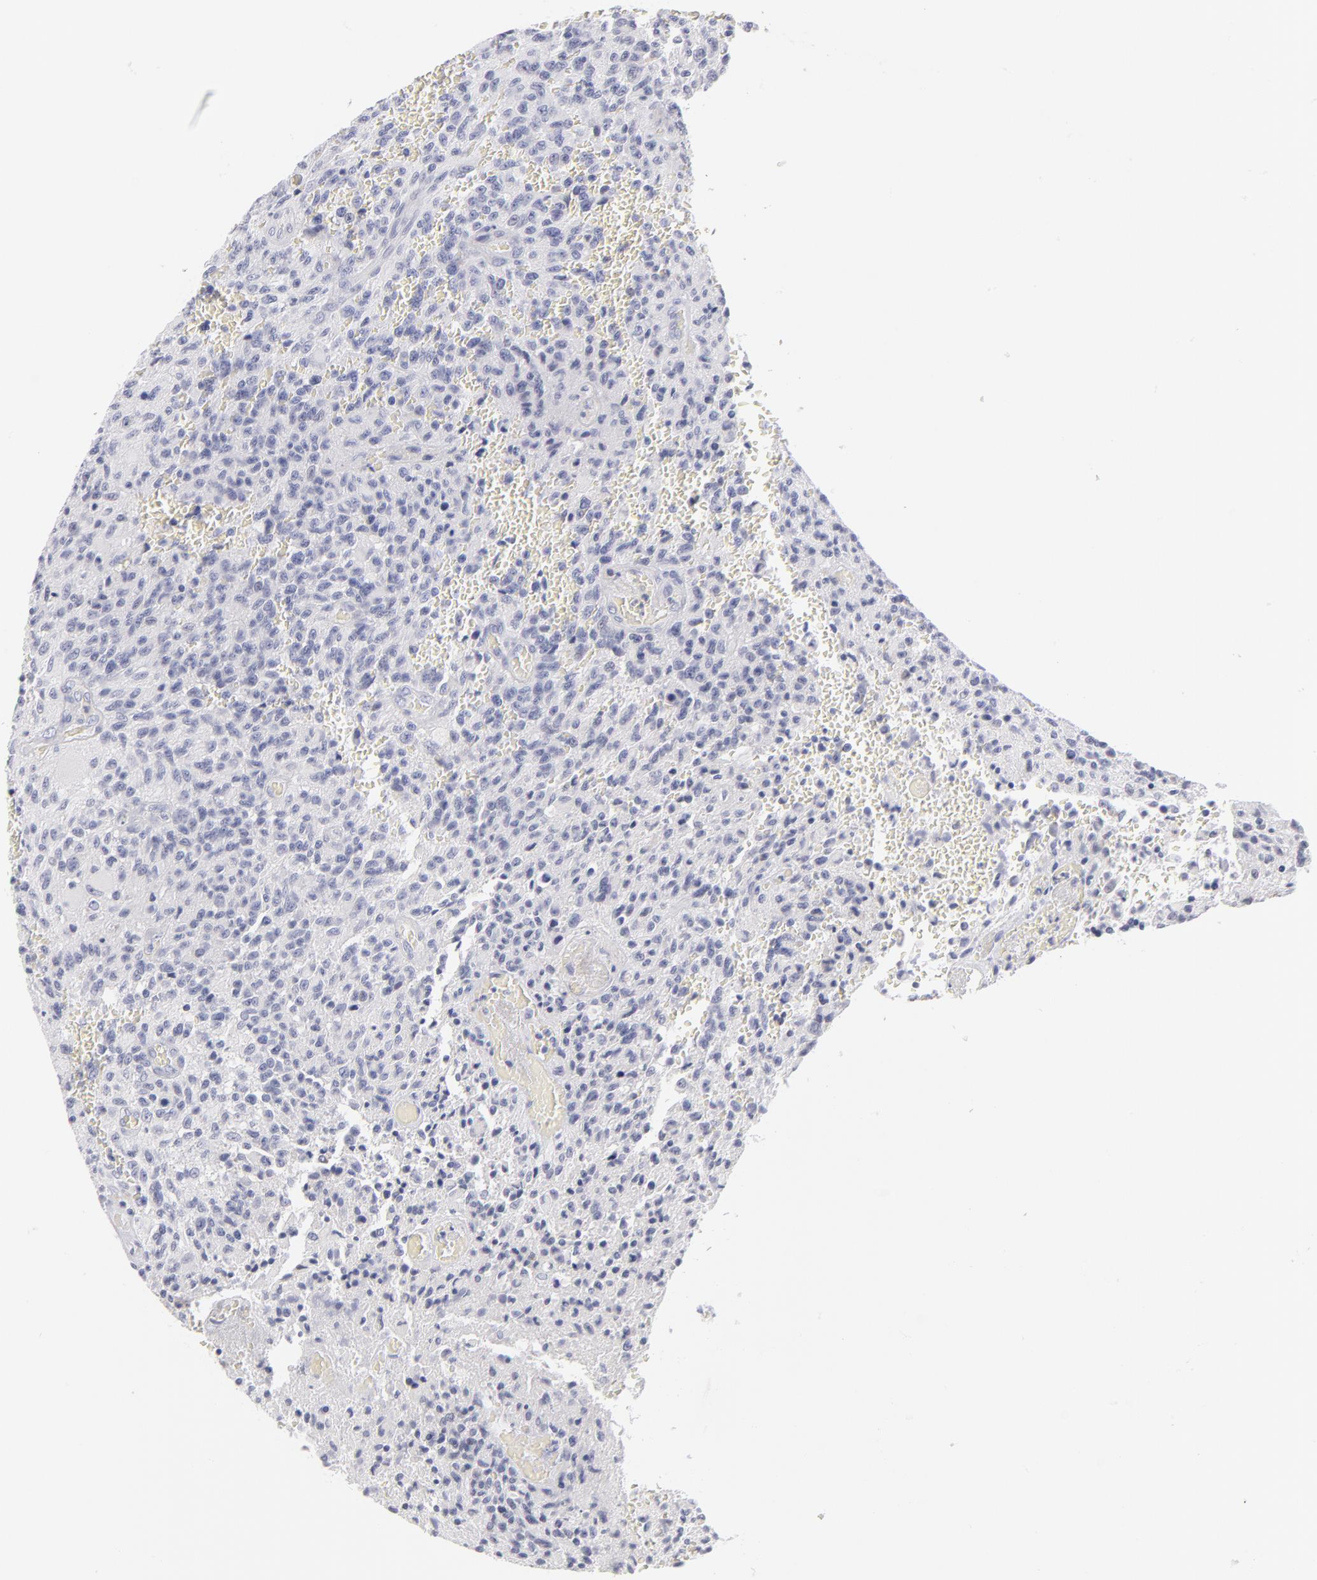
{"staining": {"intensity": "negative", "quantity": "none", "location": "none"}, "tissue": "glioma", "cell_type": "Tumor cells", "image_type": "cancer", "snomed": [{"axis": "morphology", "description": "Normal tissue, NOS"}, {"axis": "morphology", "description": "Glioma, malignant, High grade"}, {"axis": "topography", "description": "Cerebral cortex"}], "caption": "This photomicrograph is of high-grade glioma (malignant) stained with immunohistochemistry to label a protein in brown with the nuclei are counter-stained blue. There is no positivity in tumor cells.", "gene": "MTHFD2", "patient": {"sex": "male", "age": 56}}